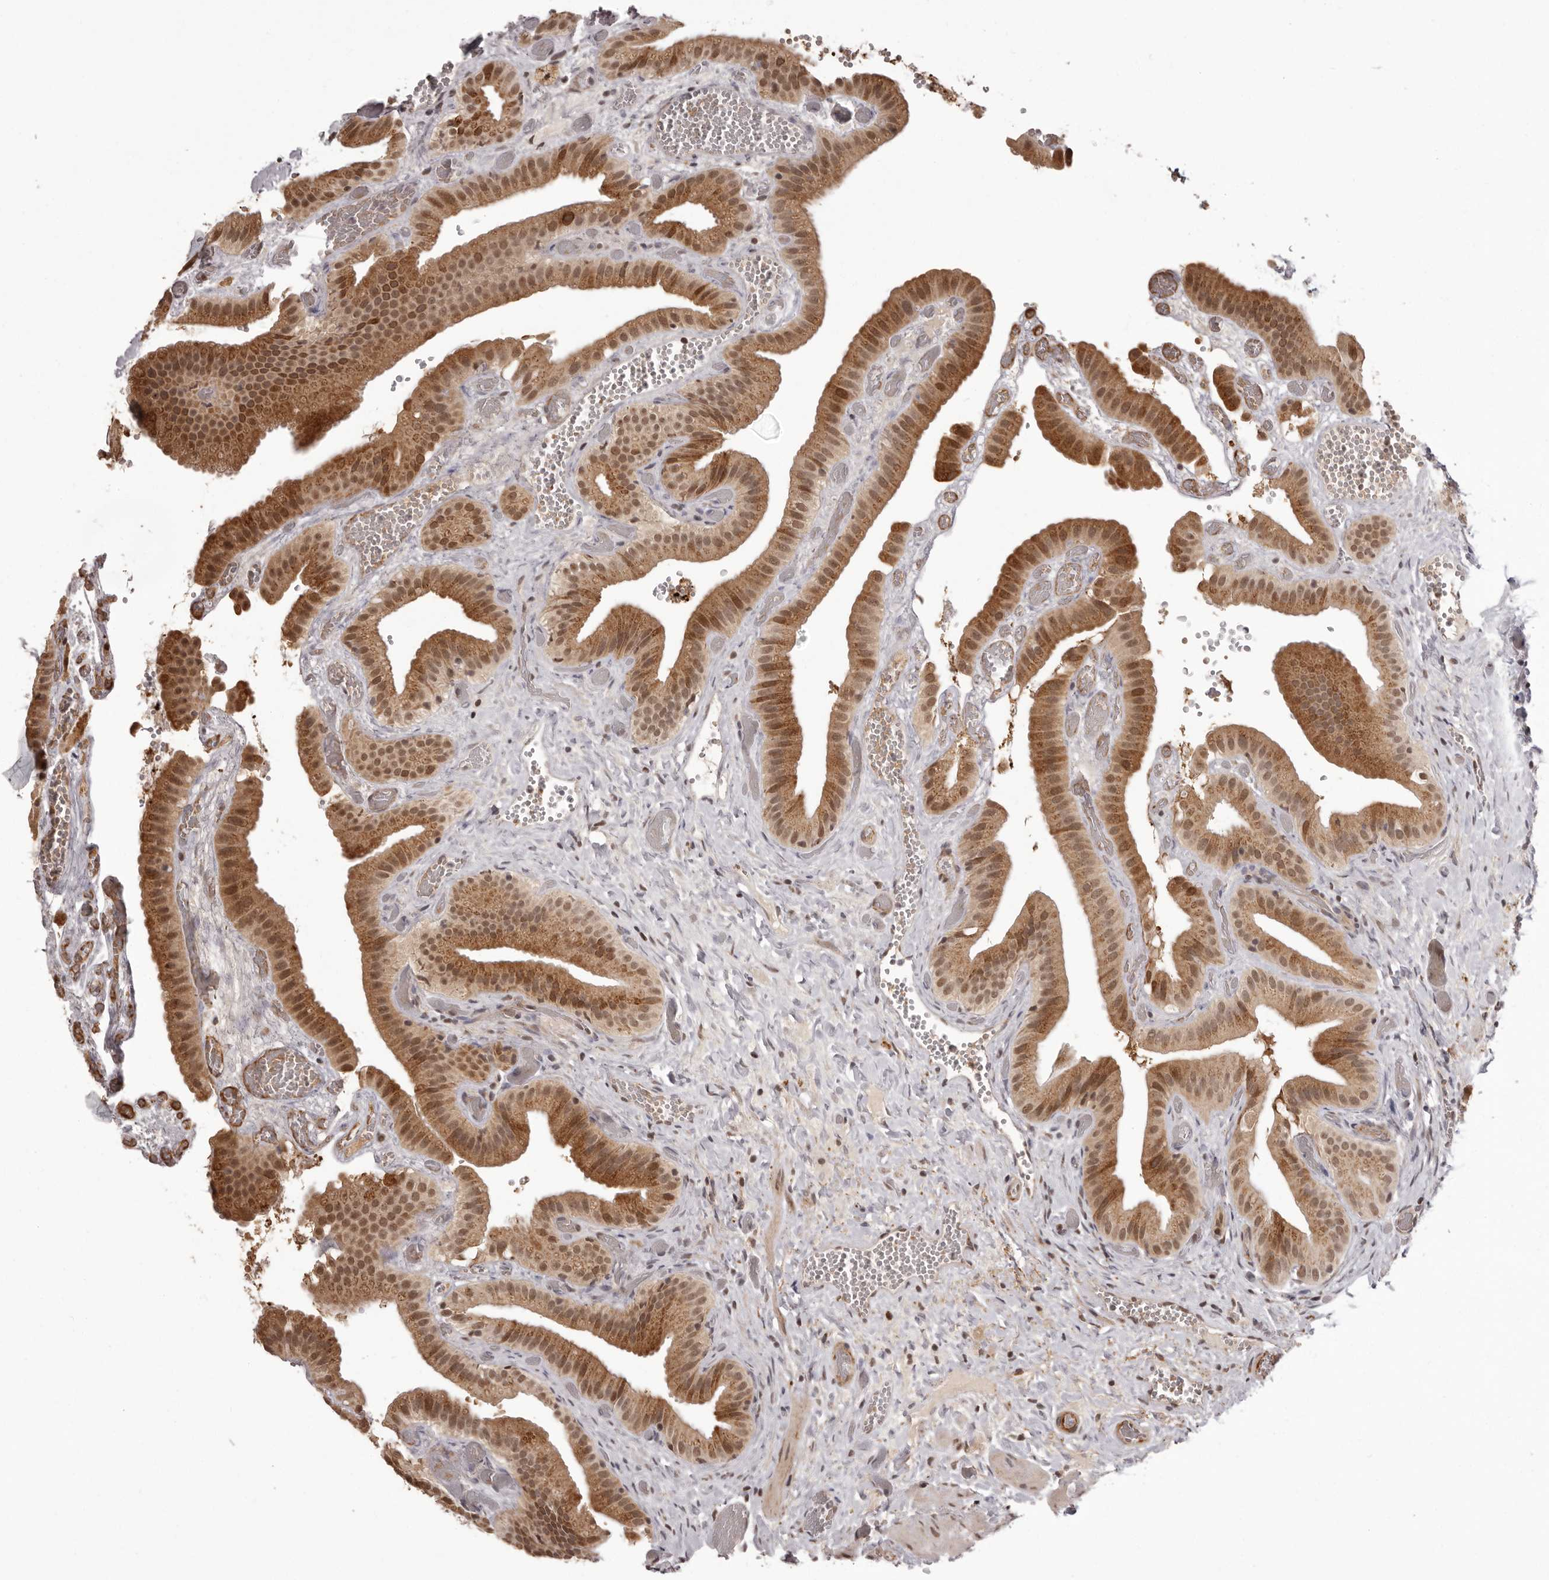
{"staining": {"intensity": "strong", "quantity": ">75%", "location": "cytoplasmic/membranous,nuclear"}, "tissue": "gallbladder", "cell_type": "Glandular cells", "image_type": "normal", "snomed": [{"axis": "morphology", "description": "Normal tissue, NOS"}, {"axis": "topography", "description": "Gallbladder"}], "caption": "A high-resolution micrograph shows immunohistochemistry staining of benign gallbladder, which reveals strong cytoplasmic/membranous,nuclear staining in approximately >75% of glandular cells.", "gene": "IL32", "patient": {"sex": "female", "age": 64}}